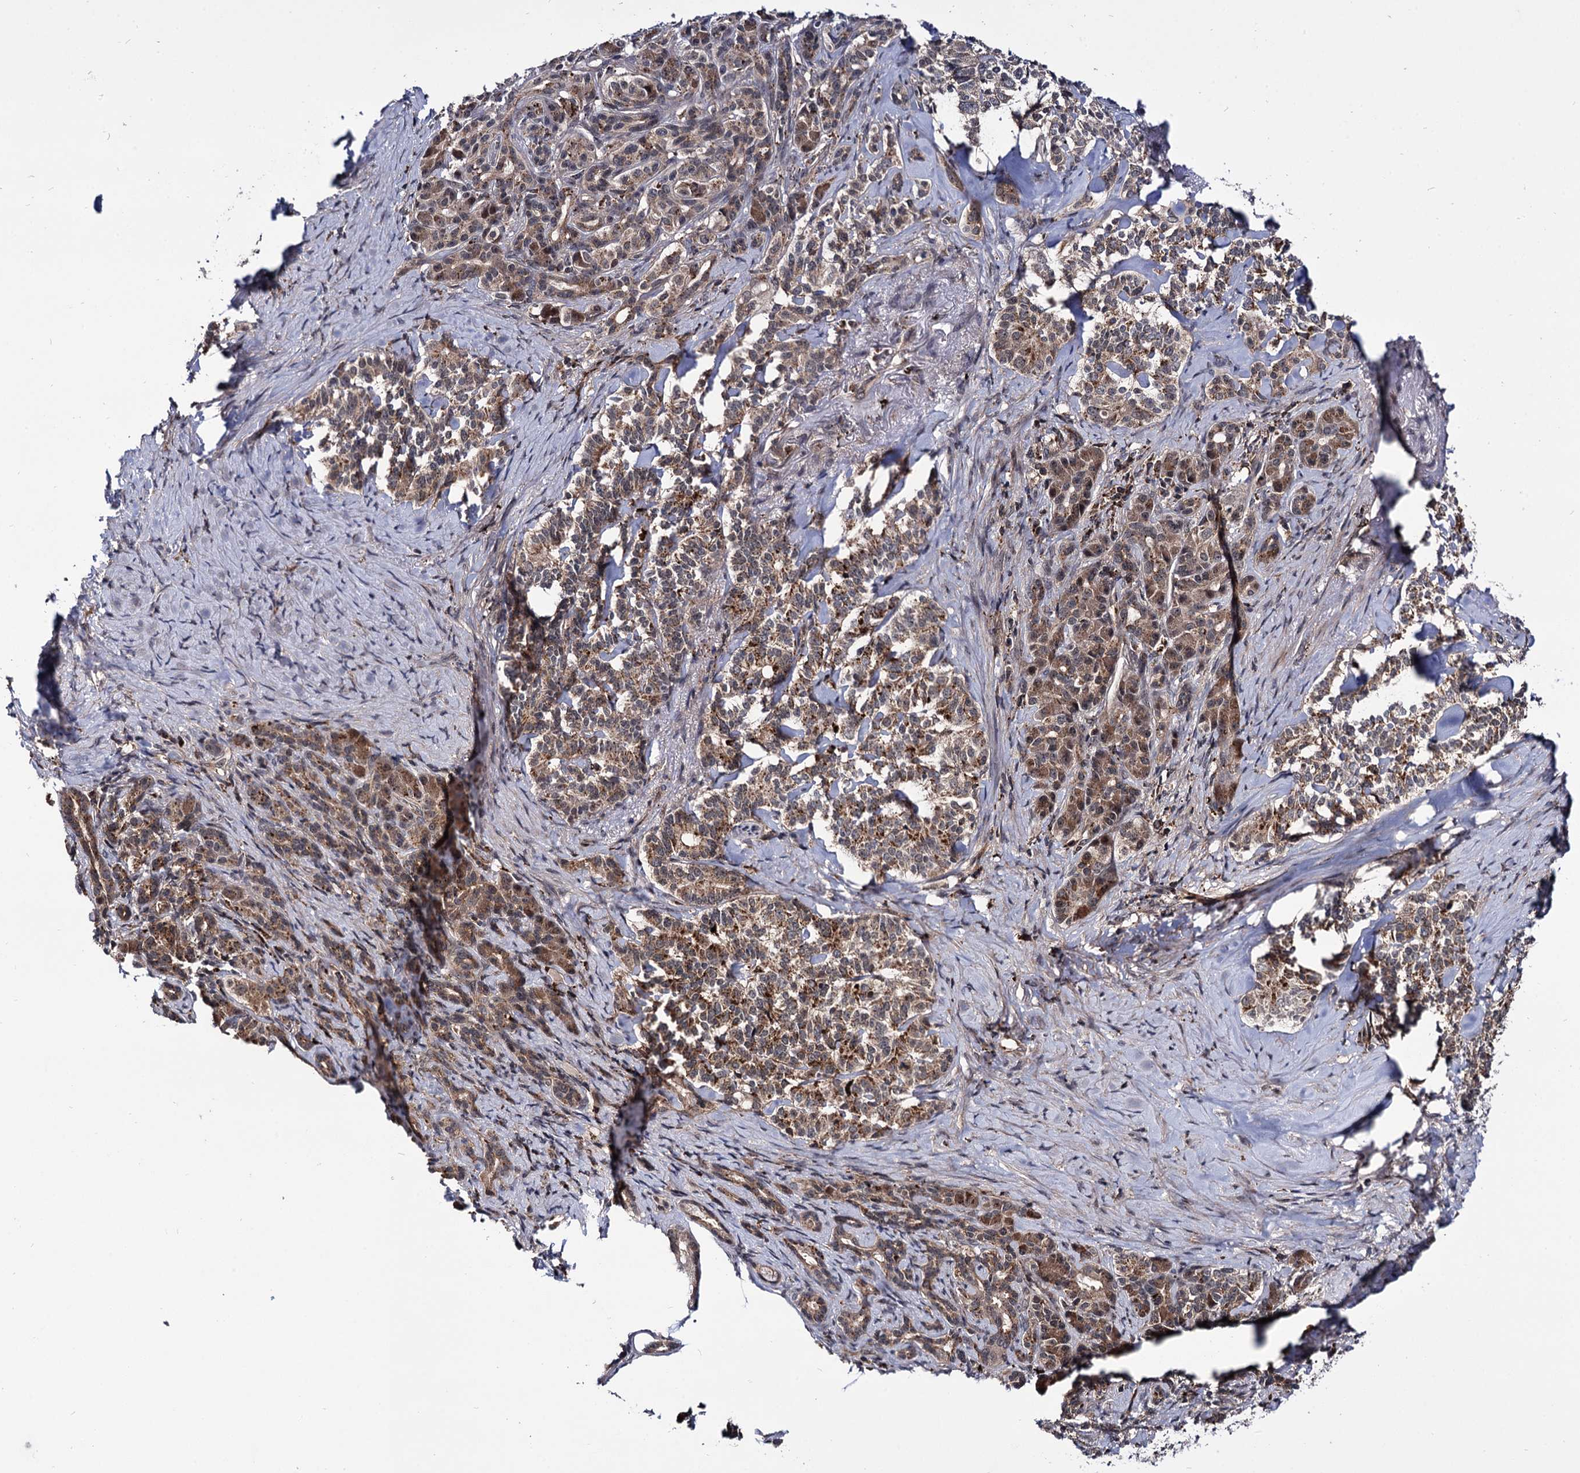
{"staining": {"intensity": "weak", "quantity": ">75%", "location": "cytoplasmic/membranous"}, "tissue": "pancreatic cancer", "cell_type": "Tumor cells", "image_type": "cancer", "snomed": [{"axis": "morphology", "description": "Adenocarcinoma, NOS"}, {"axis": "topography", "description": "Pancreas"}], "caption": "Immunohistochemical staining of pancreatic adenocarcinoma reveals low levels of weak cytoplasmic/membranous expression in approximately >75% of tumor cells.", "gene": "MICAL2", "patient": {"sex": "female", "age": 74}}